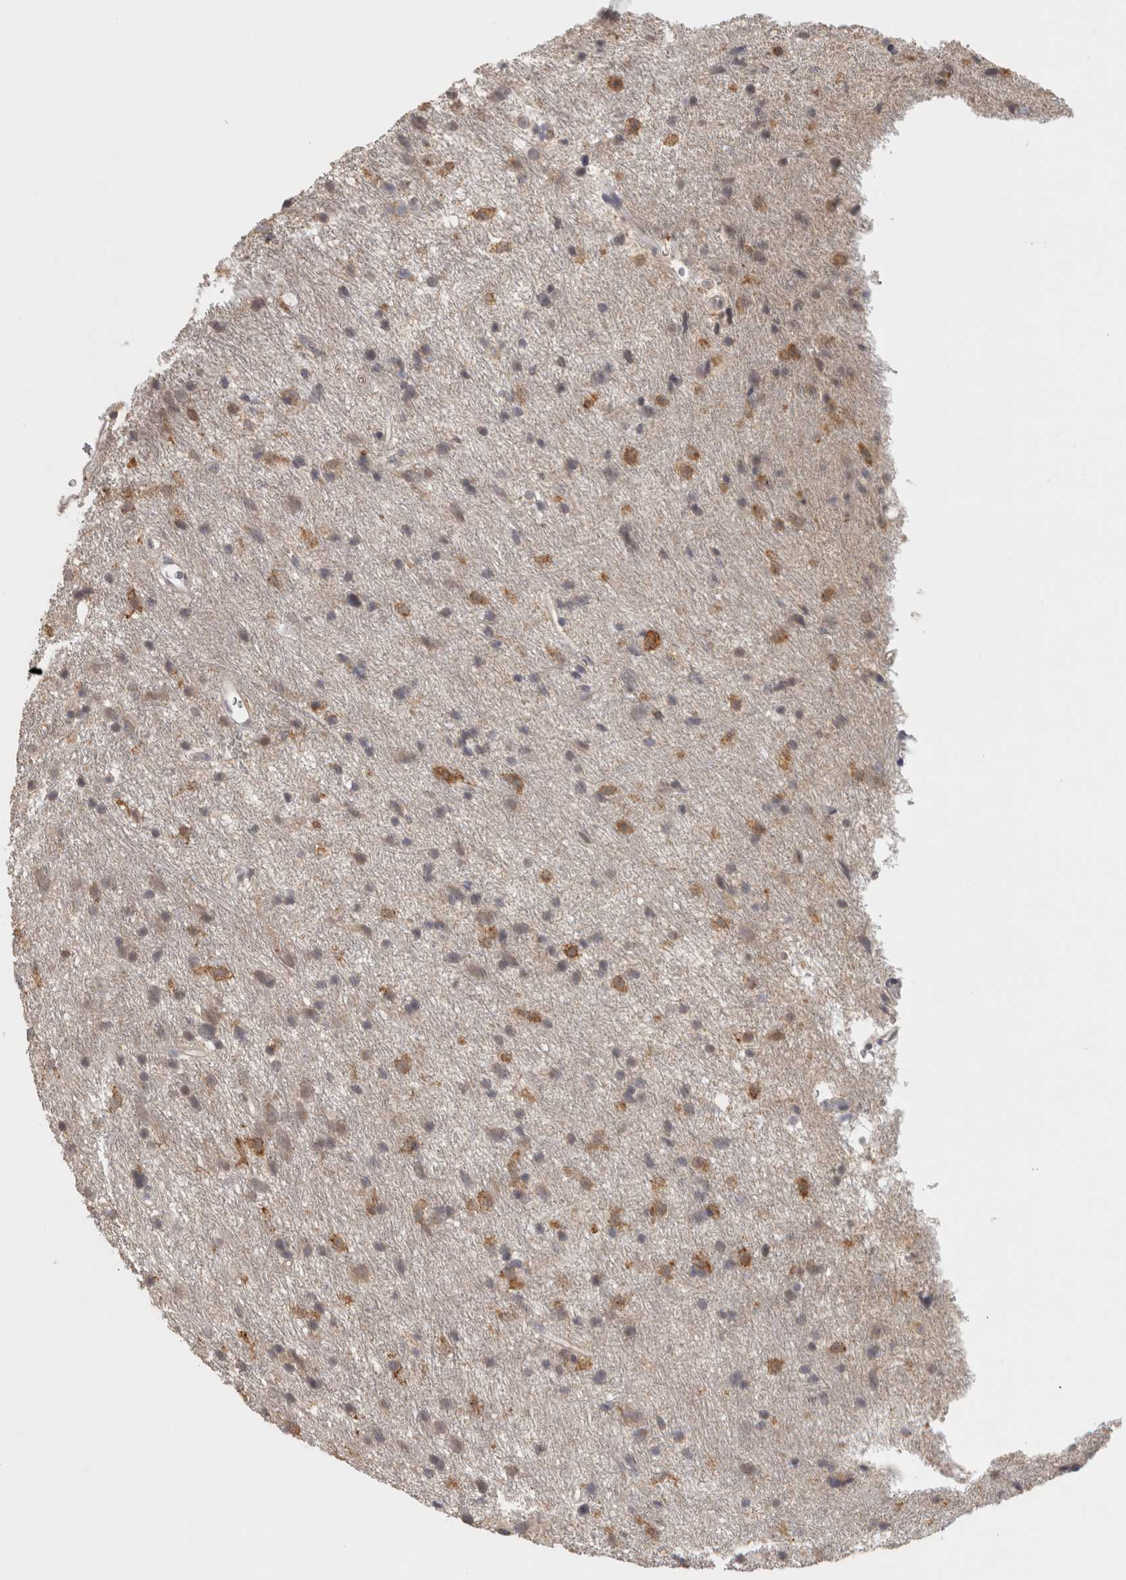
{"staining": {"intensity": "negative", "quantity": "none", "location": "none"}, "tissue": "glioma", "cell_type": "Tumor cells", "image_type": "cancer", "snomed": [{"axis": "morphology", "description": "Glioma, malignant, Low grade"}, {"axis": "topography", "description": "Brain"}], "caption": "Immunohistochemistry (IHC) image of glioma stained for a protein (brown), which shows no staining in tumor cells.", "gene": "HAVCR2", "patient": {"sex": "male", "age": 77}}